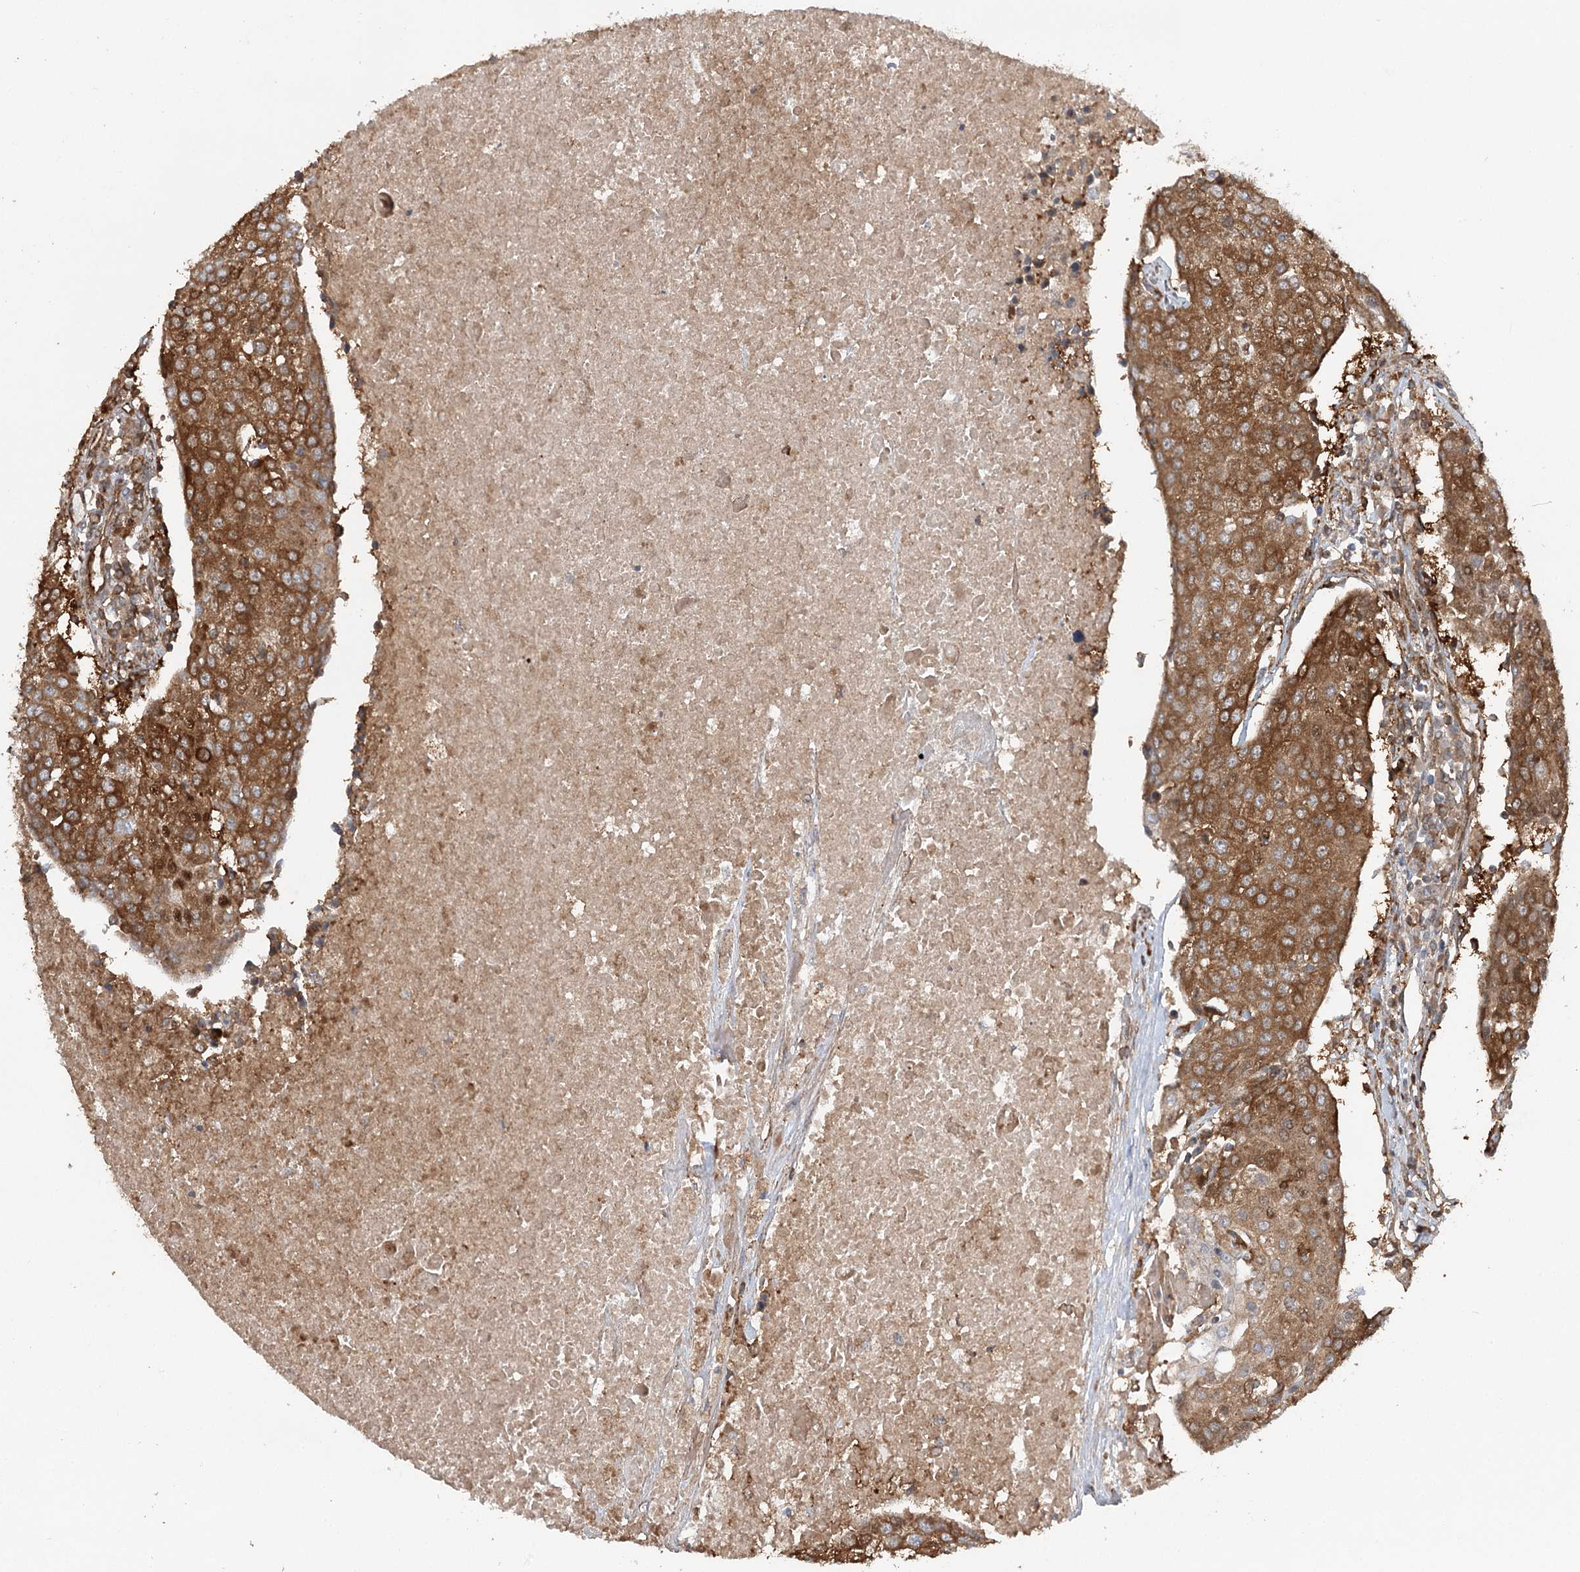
{"staining": {"intensity": "moderate", "quantity": ">75%", "location": "cytoplasmic/membranous"}, "tissue": "urothelial cancer", "cell_type": "Tumor cells", "image_type": "cancer", "snomed": [{"axis": "morphology", "description": "Urothelial carcinoma, High grade"}, {"axis": "topography", "description": "Urinary bladder"}], "caption": "A photomicrograph of urothelial cancer stained for a protein demonstrates moderate cytoplasmic/membranous brown staining in tumor cells.", "gene": "PAIP2", "patient": {"sex": "female", "age": 85}}